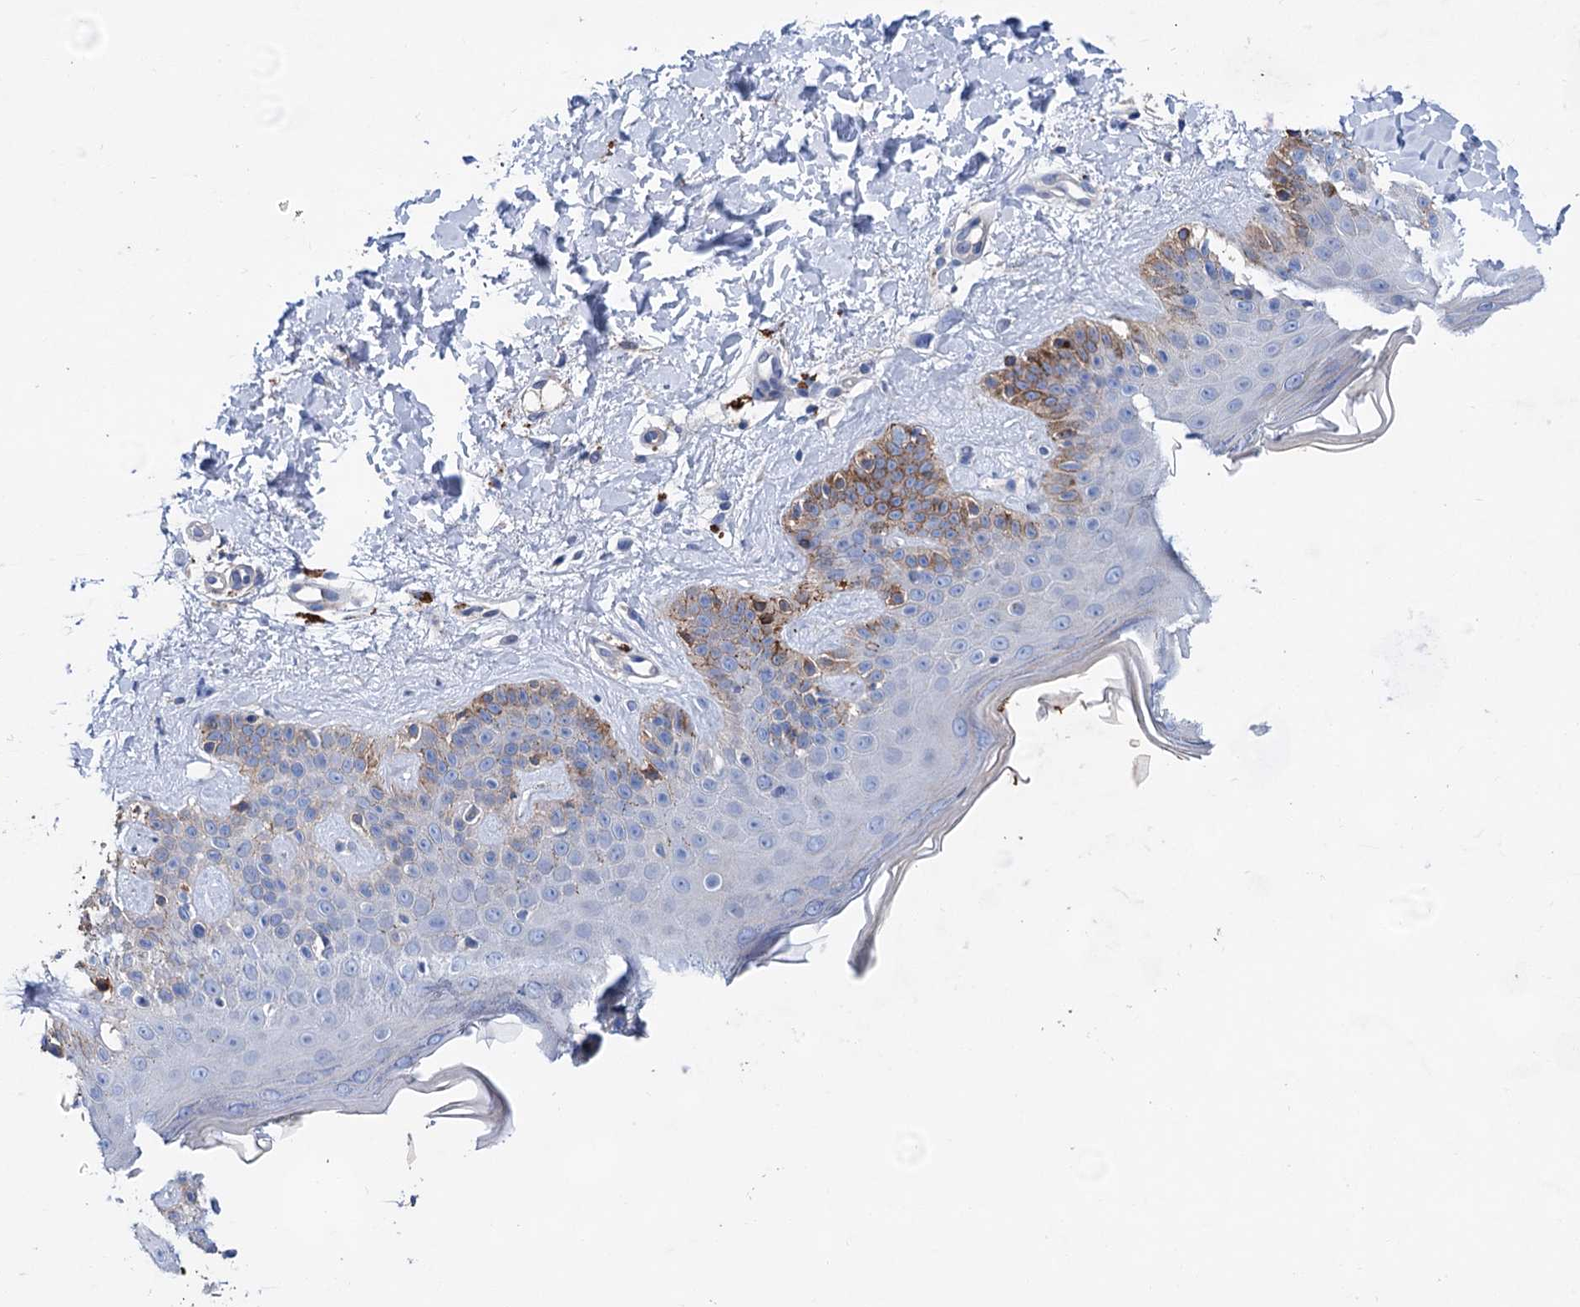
{"staining": {"intensity": "negative", "quantity": "none", "location": "none"}, "tissue": "skin", "cell_type": "Fibroblasts", "image_type": "normal", "snomed": [{"axis": "morphology", "description": "Normal tissue, NOS"}, {"axis": "topography", "description": "Skin"}], "caption": "Fibroblasts are negative for brown protein staining in unremarkable skin. (DAB (3,3'-diaminobenzidine) immunohistochemistry (IHC), high magnification).", "gene": "GPR155", "patient": {"sex": "male", "age": 52}}